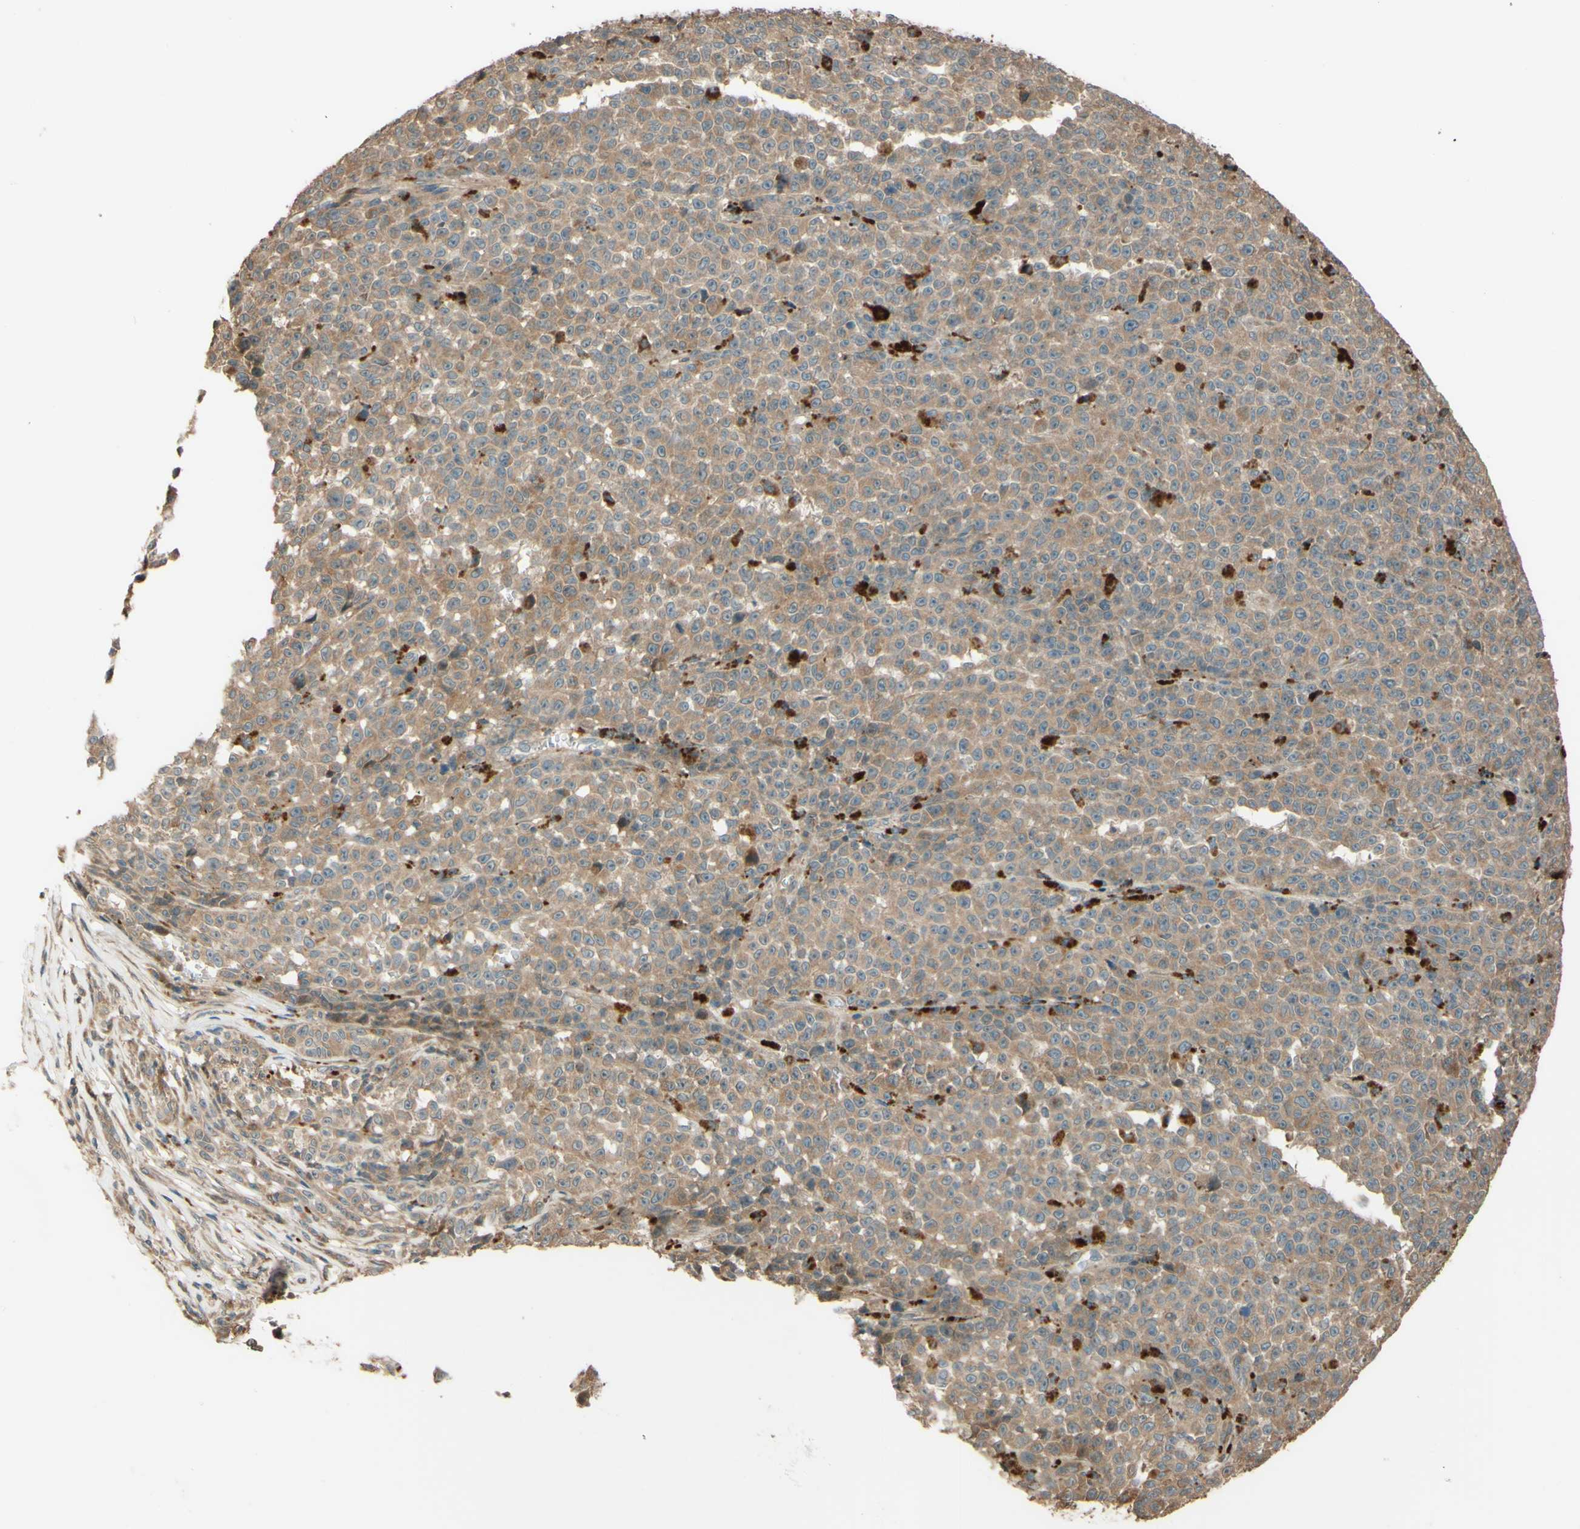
{"staining": {"intensity": "moderate", "quantity": ">75%", "location": "cytoplasmic/membranous"}, "tissue": "melanoma", "cell_type": "Tumor cells", "image_type": "cancer", "snomed": [{"axis": "morphology", "description": "Malignant melanoma, NOS"}, {"axis": "topography", "description": "Skin"}], "caption": "Malignant melanoma stained for a protein (brown) shows moderate cytoplasmic/membranous positive expression in approximately >75% of tumor cells.", "gene": "RNF19A", "patient": {"sex": "female", "age": 82}}